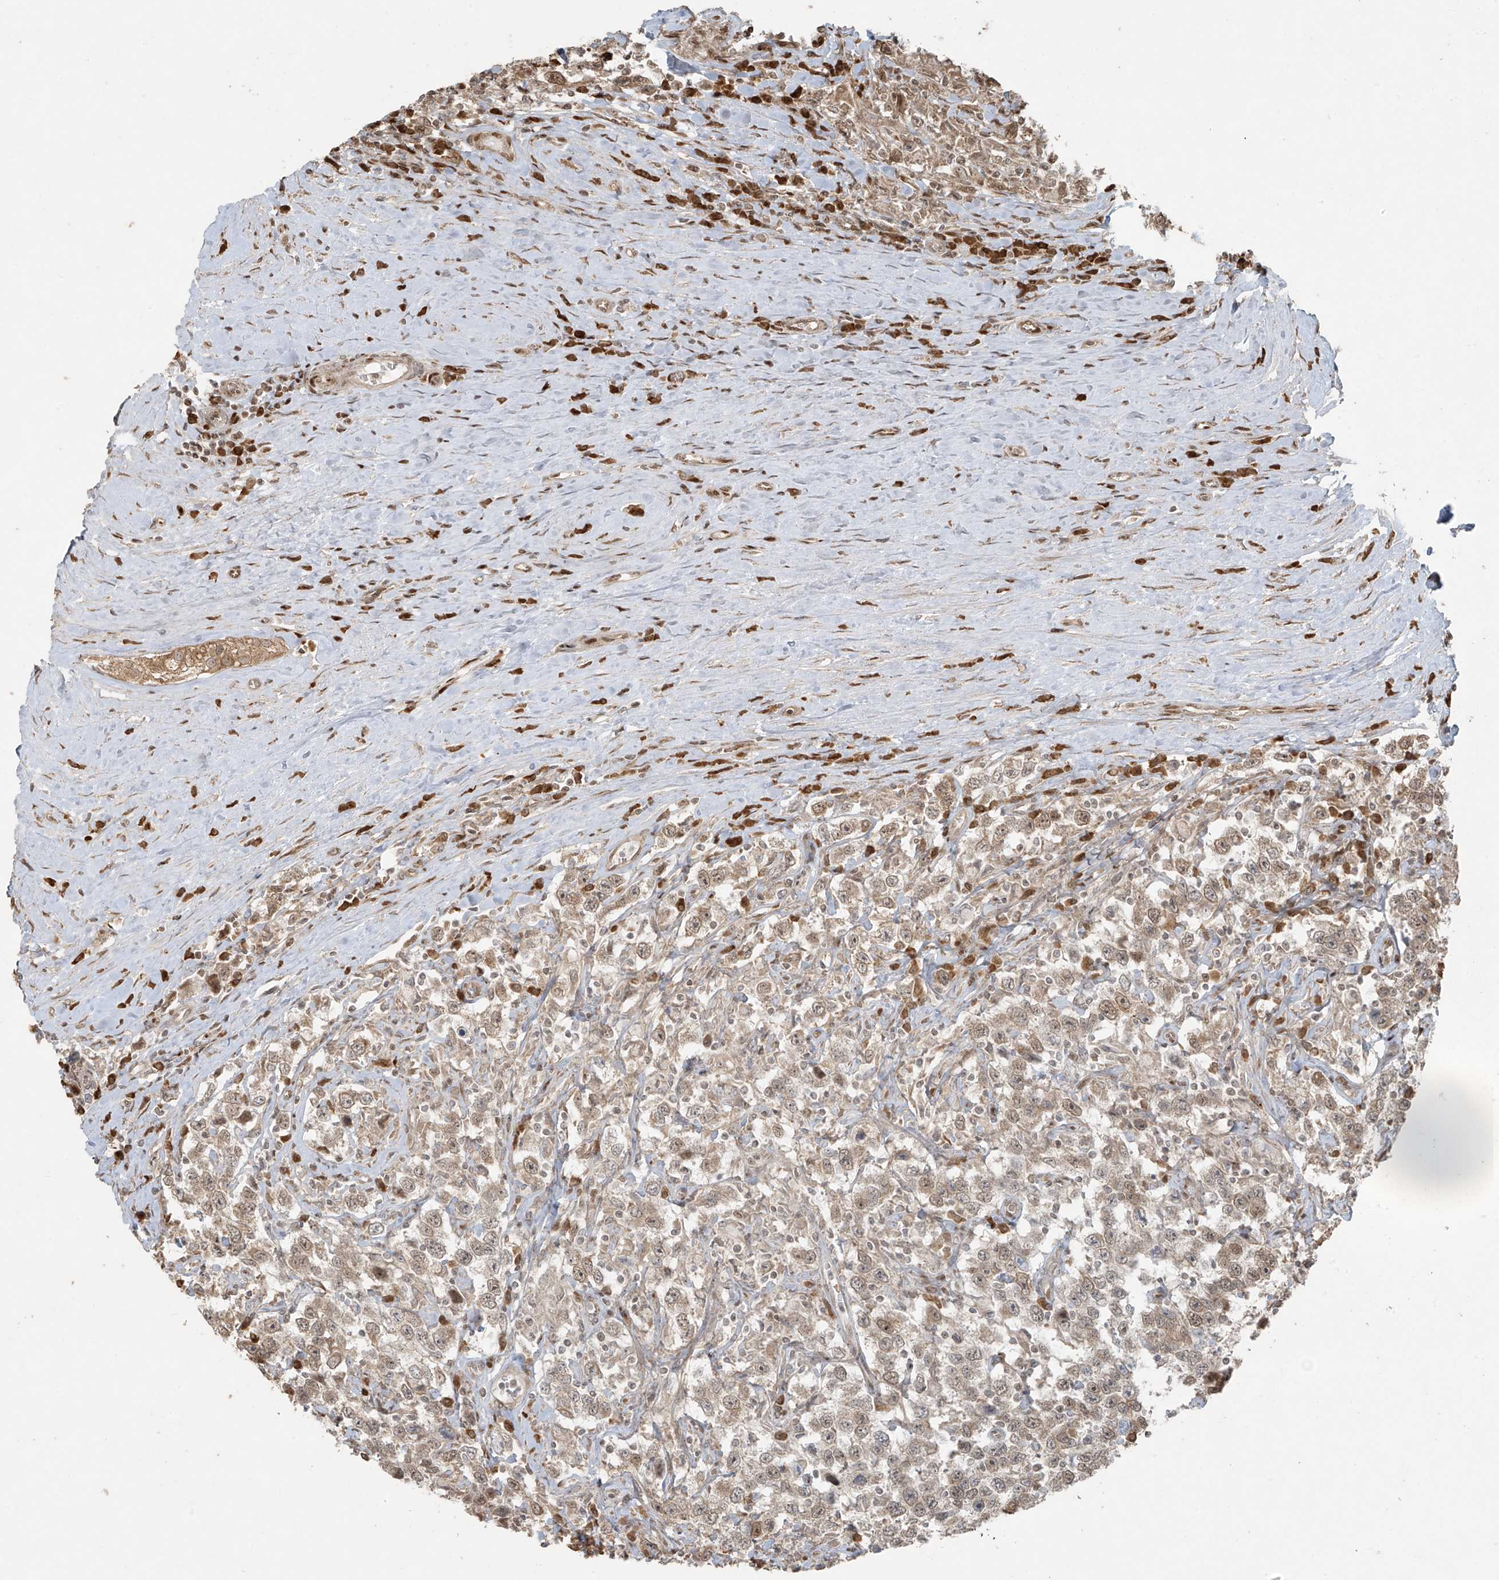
{"staining": {"intensity": "weak", "quantity": ">75%", "location": "cytoplasmic/membranous,nuclear"}, "tissue": "testis cancer", "cell_type": "Tumor cells", "image_type": "cancer", "snomed": [{"axis": "morphology", "description": "Seminoma, NOS"}, {"axis": "topography", "description": "Testis"}], "caption": "Seminoma (testis) was stained to show a protein in brown. There is low levels of weak cytoplasmic/membranous and nuclear staining in approximately >75% of tumor cells.", "gene": "TTC22", "patient": {"sex": "male", "age": 41}}